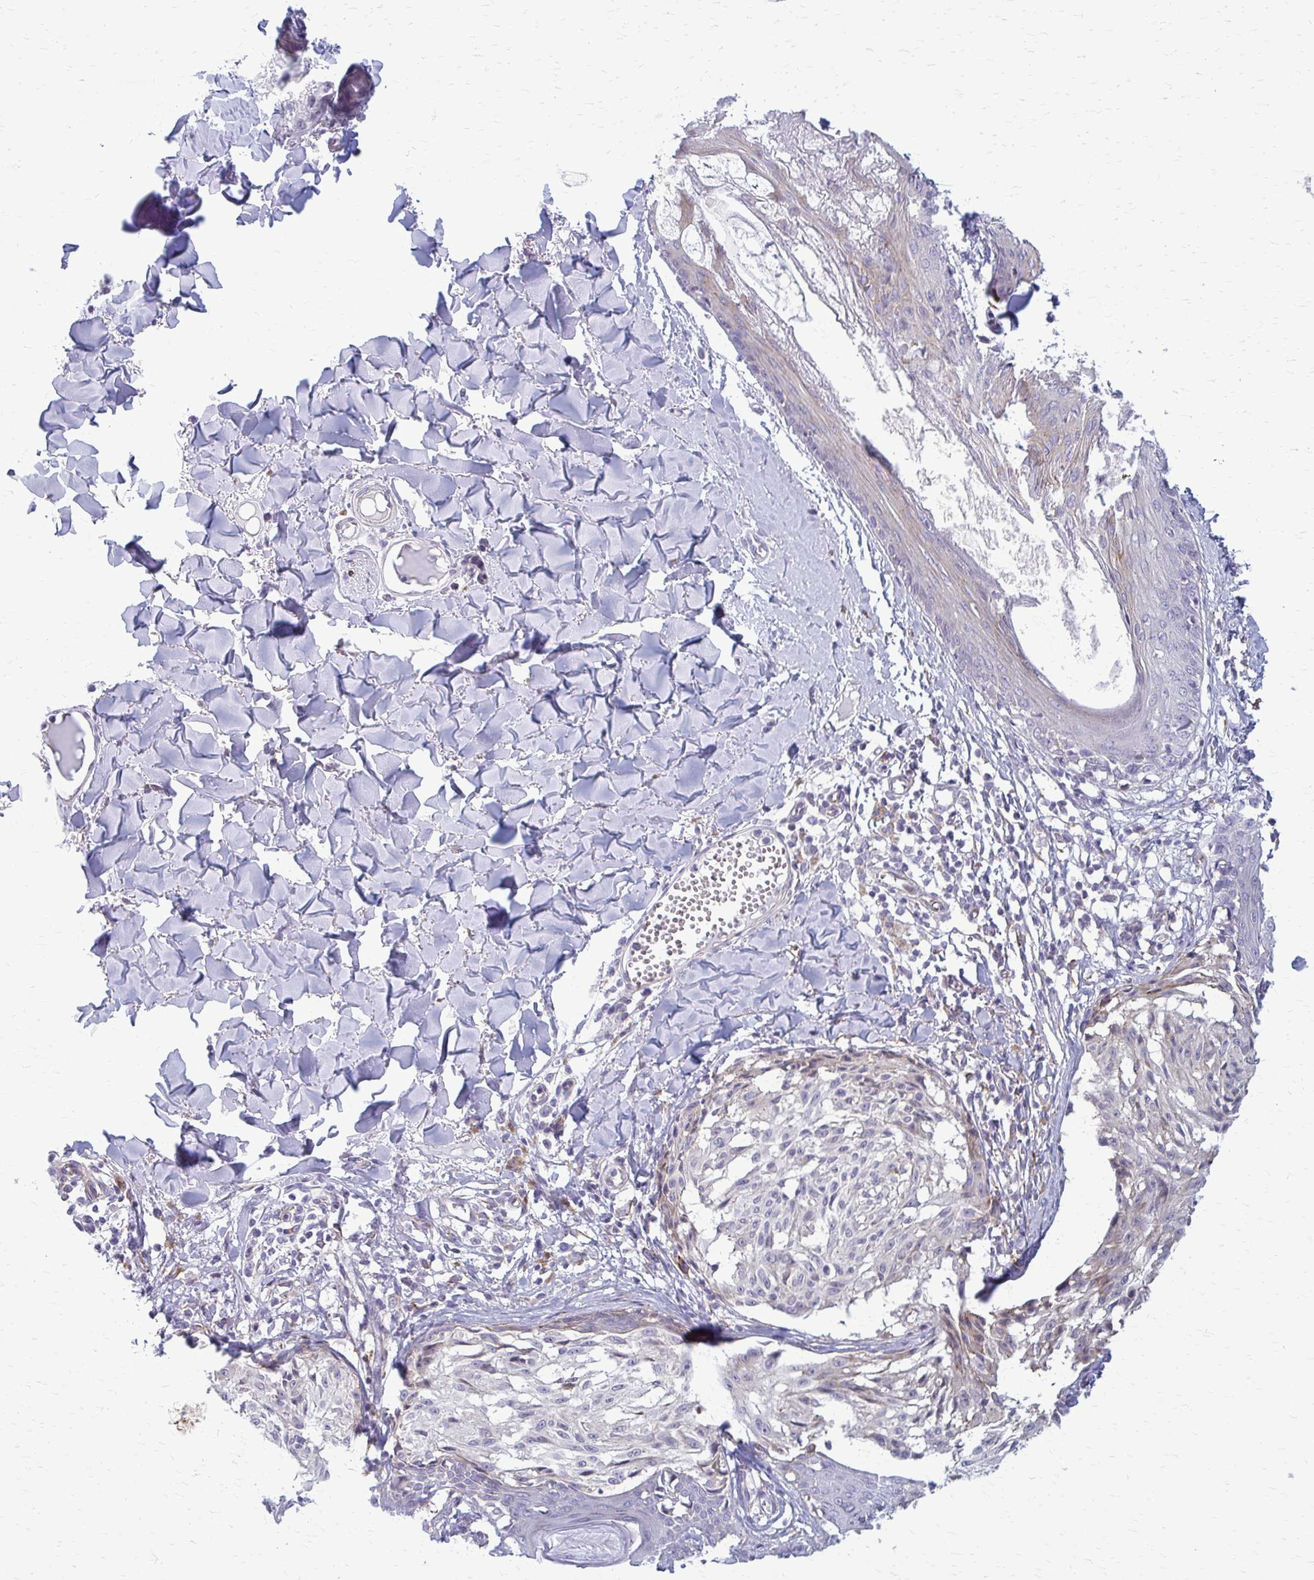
{"staining": {"intensity": "weak", "quantity": "<25%", "location": "cytoplasmic/membranous"}, "tissue": "melanoma", "cell_type": "Tumor cells", "image_type": "cancer", "snomed": [{"axis": "morphology", "description": "Malignant melanoma, NOS"}, {"axis": "topography", "description": "Skin"}], "caption": "Protein analysis of melanoma reveals no significant staining in tumor cells.", "gene": "DEPP1", "patient": {"sex": "female", "age": 43}}